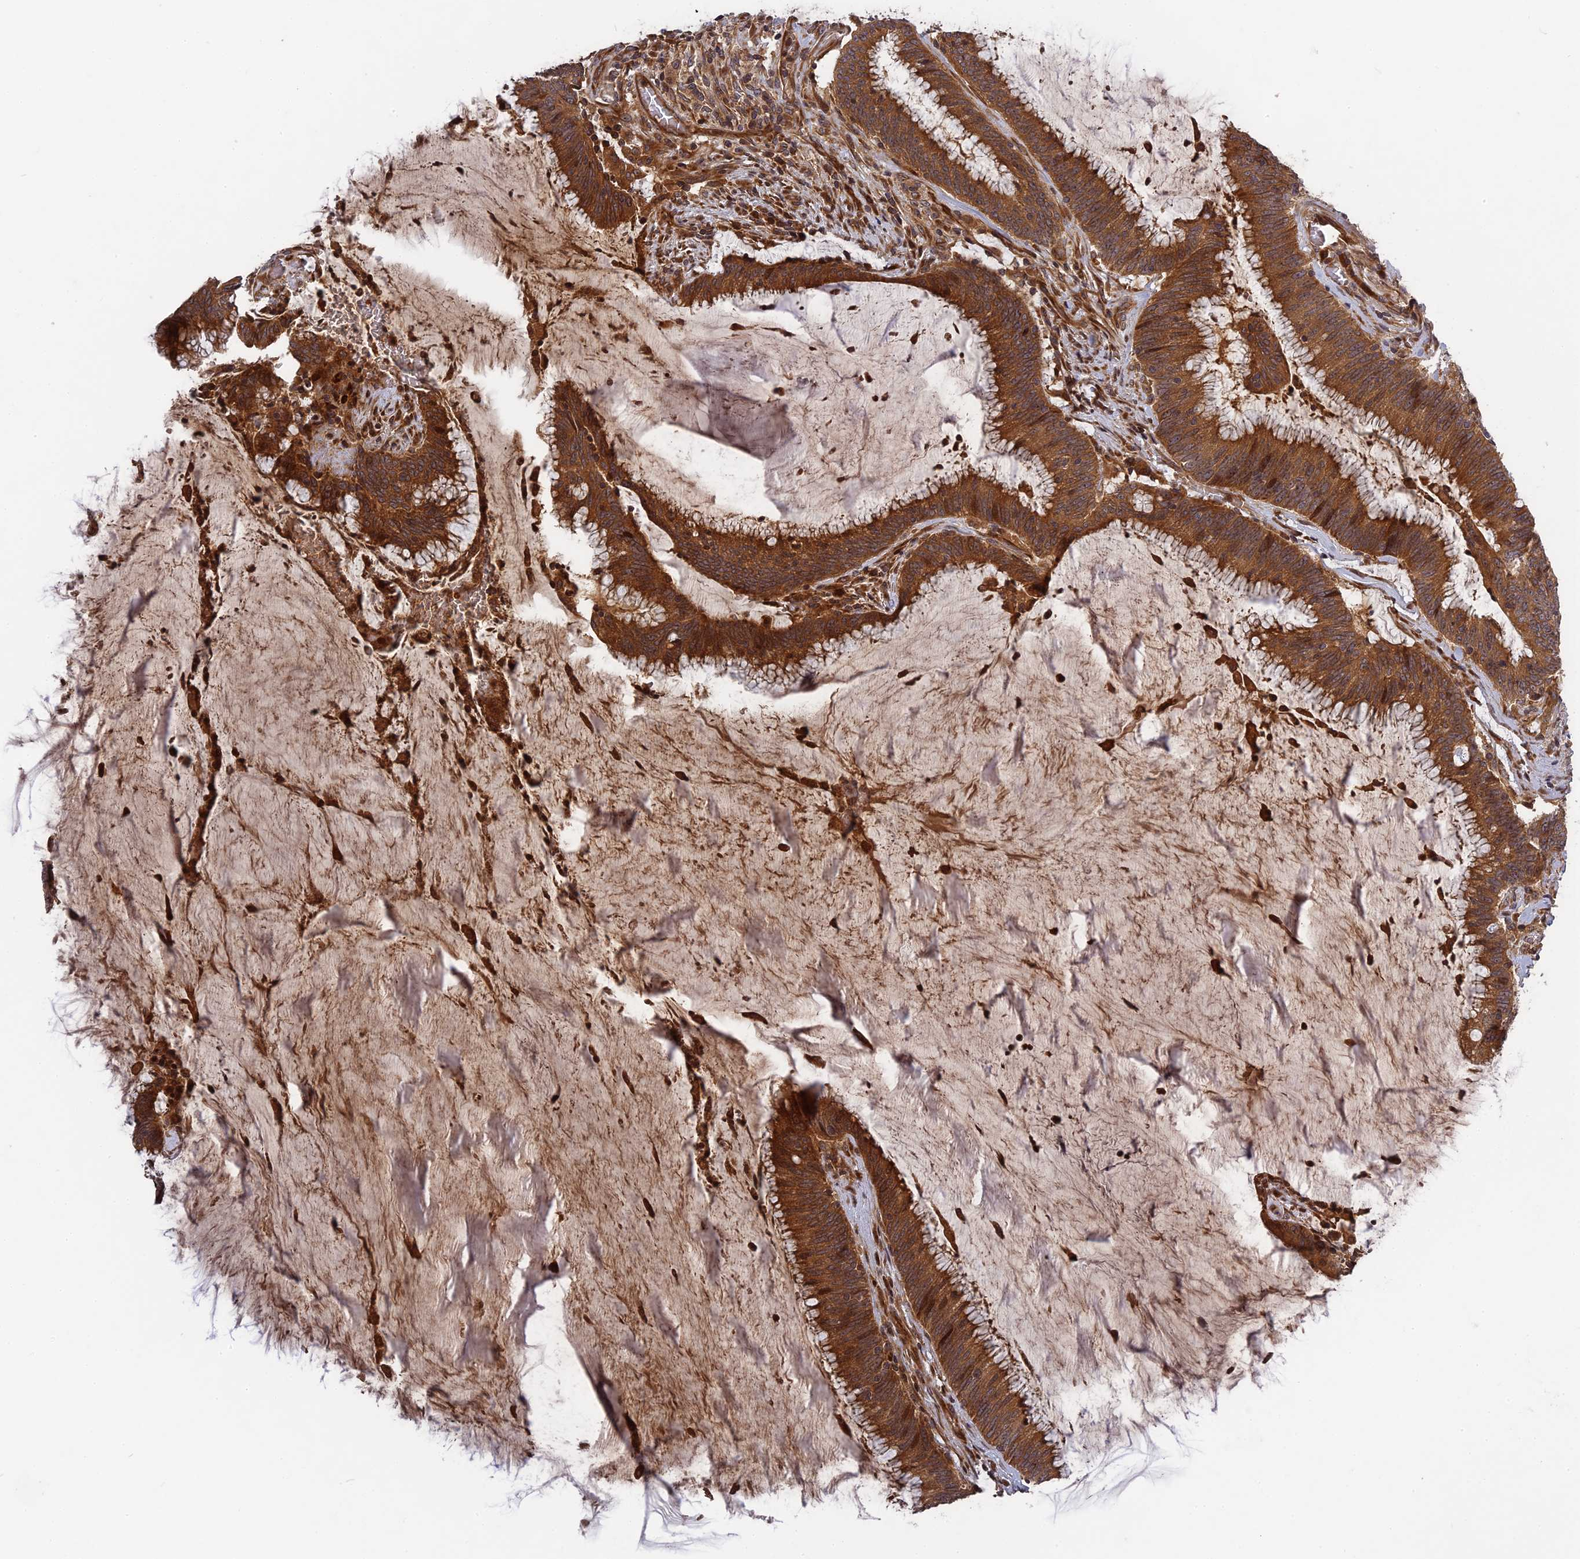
{"staining": {"intensity": "strong", "quantity": ">75%", "location": "cytoplasmic/membranous"}, "tissue": "colorectal cancer", "cell_type": "Tumor cells", "image_type": "cancer", "snomed": [{"axis": "morphology", "description": "Adenocarcinoma, NOS"}, {"axis": "topography", "description": "Rectum"}], "caption": "IHC (DAB (3,3'-diaminobenzidine)) staining of human colorectal adenocarcinoma reveals strong cytoplasmic/membranous protein expression in about >75% of tumor cells. The protein is stained brown, and the nuclei are stained in blue (DAB IHC with brightfield microscopy, high magnification).", "gene": "TMUB2", "patient": {"sex": "female", "age": 77}}